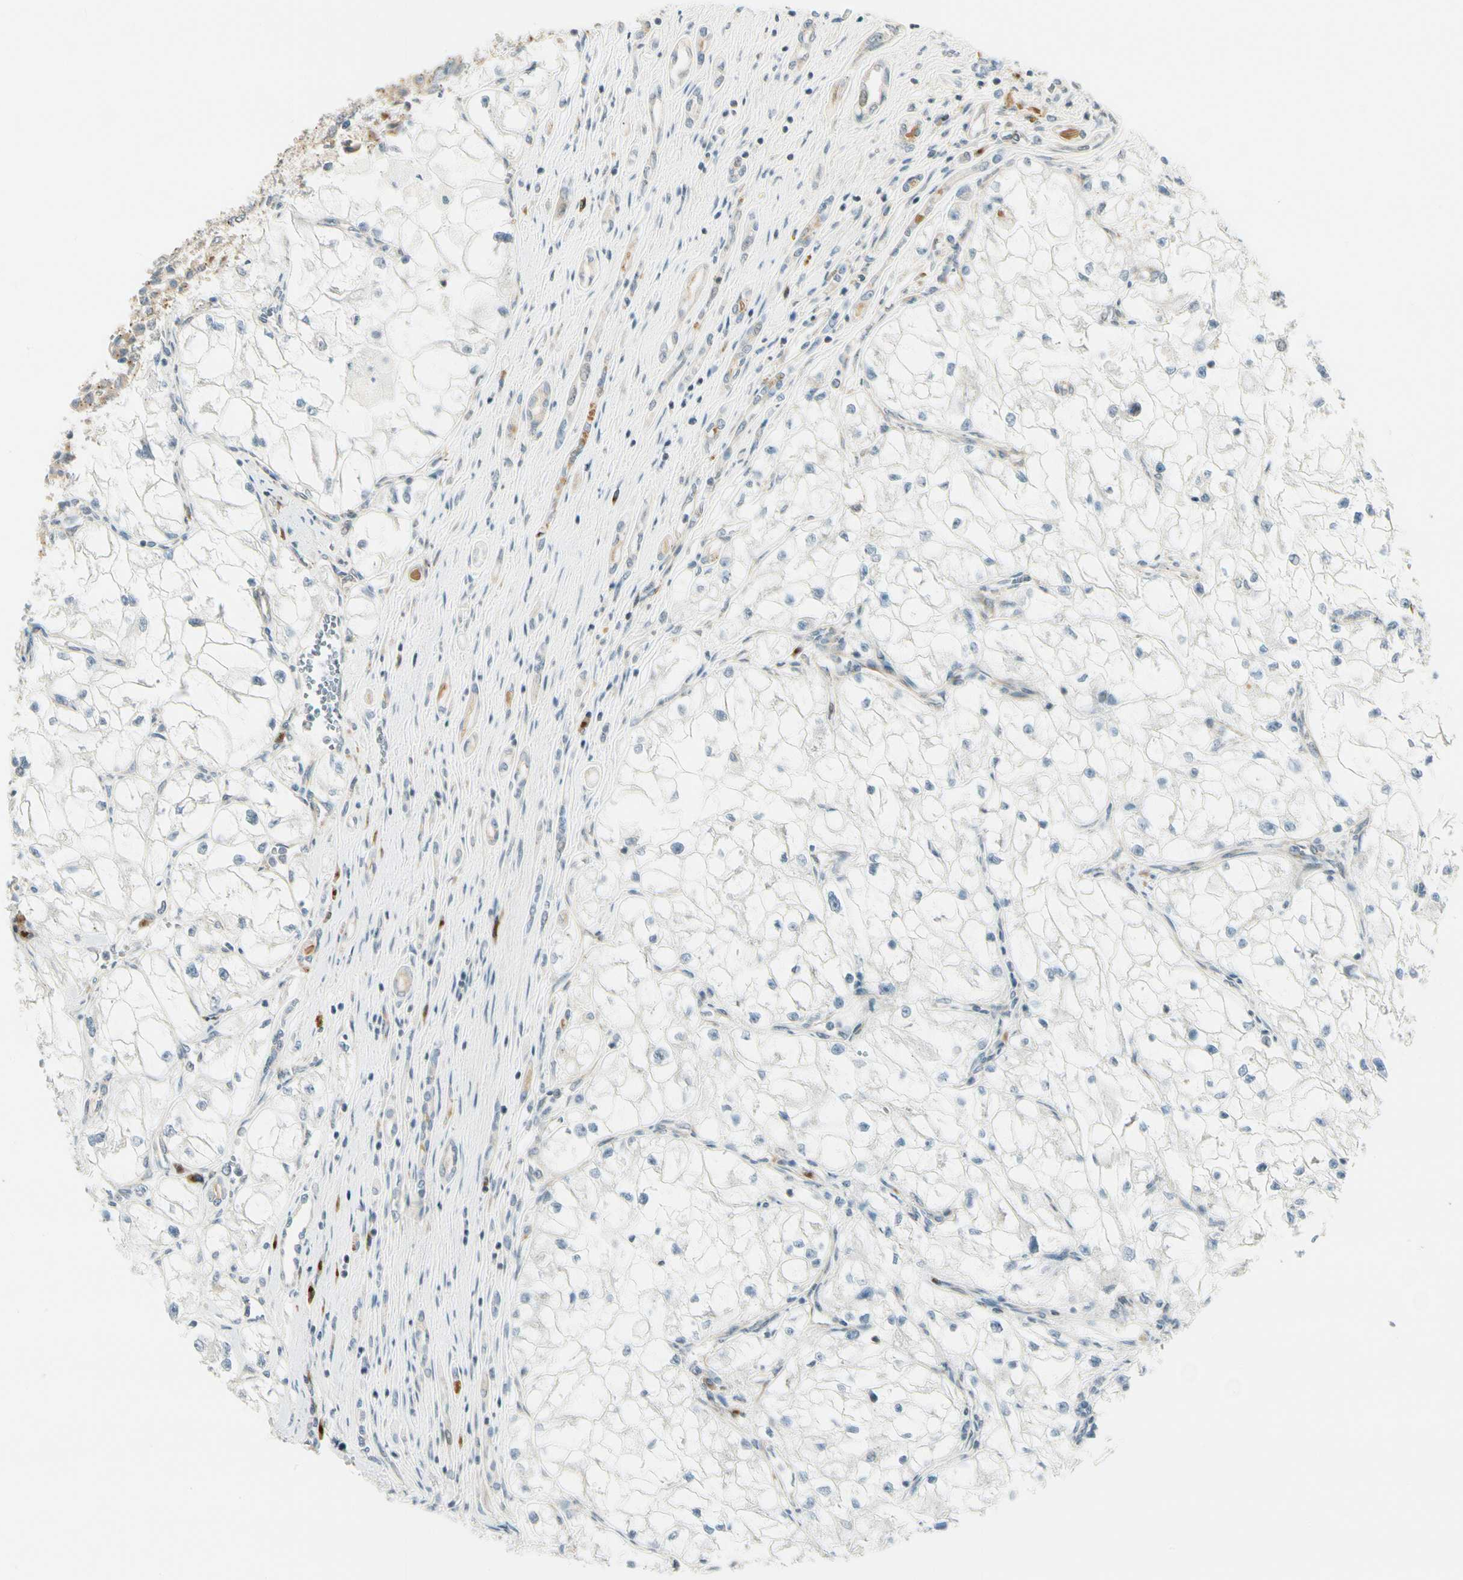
{"staining": {"intensity": "negative", "quantity": "none", "location": "none"}, "tissue": "renal cancer", "cell_type": "Tumor cells", "image_type": "cancer", "snomed": [{"axis": "morphology", "description": "Adenocarcinoma, NOS"}, {"axis": "topography", "description": "Kidney"}], "caption": "A micrograph of renal adenocarcinoma stained for a protein reveals no brown staining in tumor cells.", "gene": "MANSC1", "patient": {"sex": "female", "age": 70}}